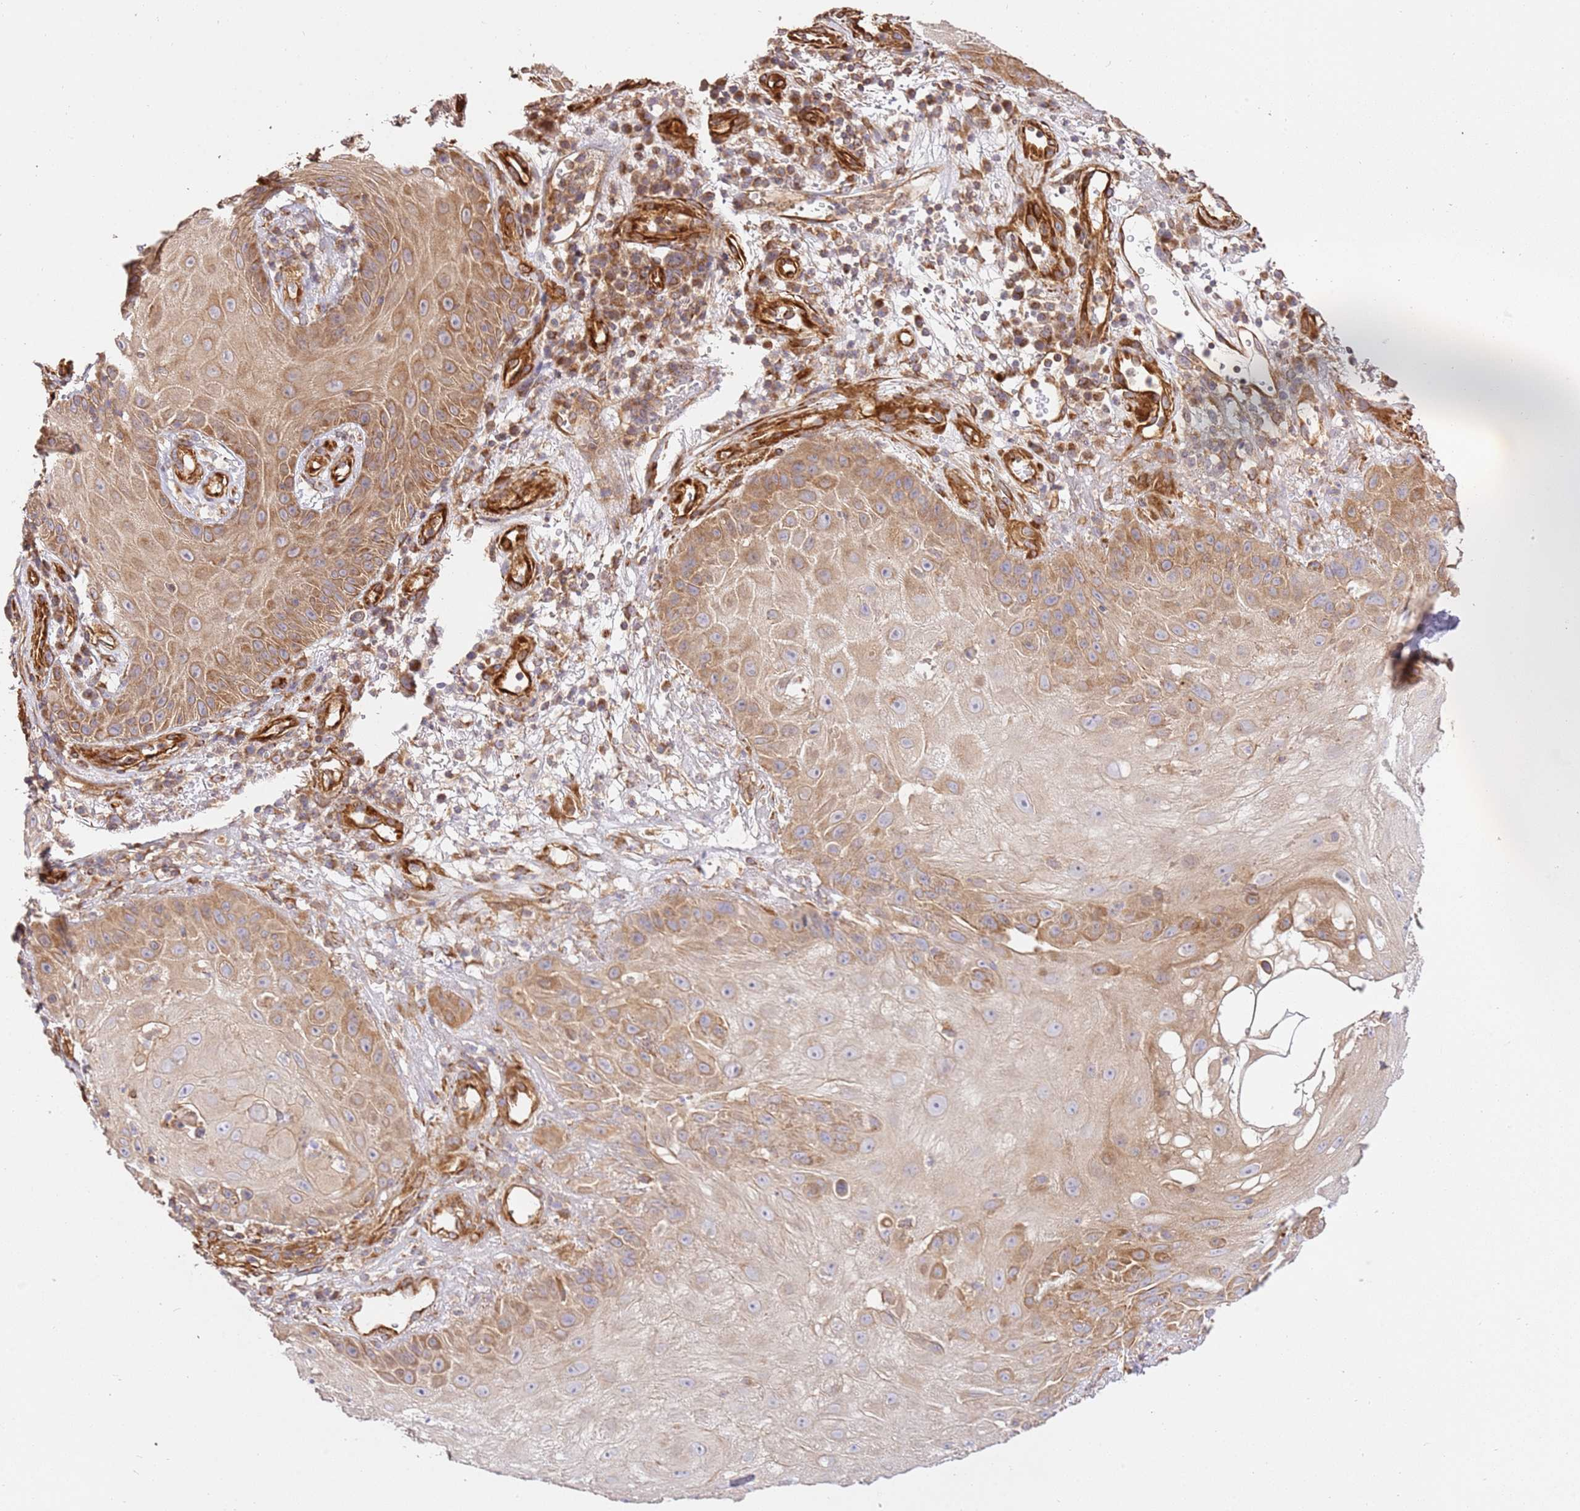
{"staining": {"intensity": "moderate", "quantity": ">75%", "location": "cytoplasmic/membranous"}, "tissue": "skin cancer", "cell_type": "Tumor cells", "image_type": "cancer", "snomed": [{"axis": "morphology", "description": "Squamous cell carcinoma, NOS"}, {"axis": "topography", "description": "Skin"}], "caption": "Skin squamous cell carcinoma stained with a protein marker displays moderate staining in tumor cells.", "gene": "ZBTB39", "patient": {"sex": "male", "age": 70}}